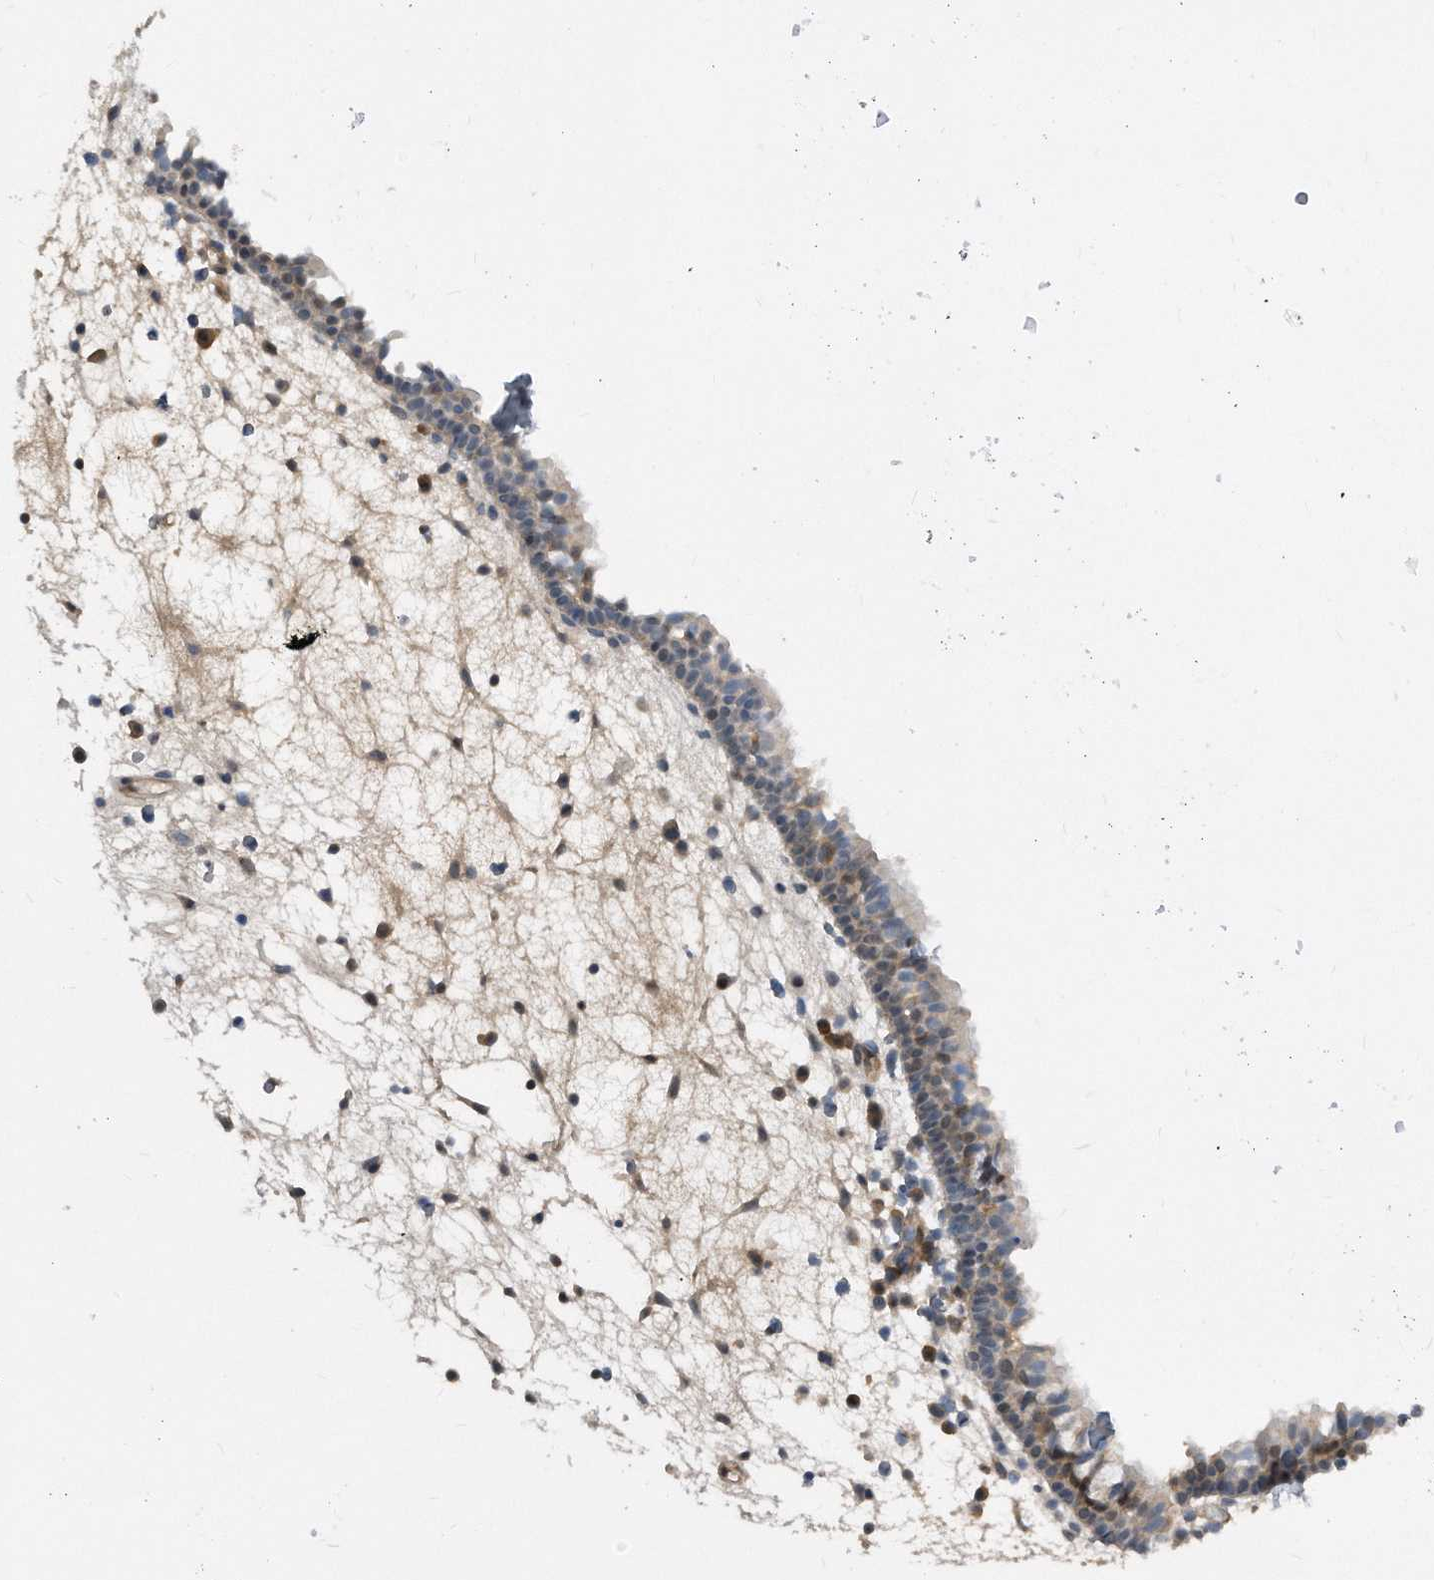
{"staining": {"intensity": "moderate", "quantity": "25%-75%", "location": "cytoplasmic/membranous"}, "tissue": "nasopharynx", "cell_type": "Respiratory epithelial cells", "image_type": "normal", "snomed": [{"axis": "morphology", "description": "Normal tissue, NOS"}, {"axis": "morphology", "description": "Inflammation, NOS"}, {"axis": "morphology", "description": "Malignant melanoma, Metastatic site"}, {"axis": "topography", "description": "Nasopharynx"}], "caption": "Protein expression analysis of normal nasopharynx exhibits moderate cytoplasmic/membranous staining in approximately 25%-75% of respiratory epithelial cells.", "gene": "MAP2K6", "patient": {"sex": "male", "age": 70}}